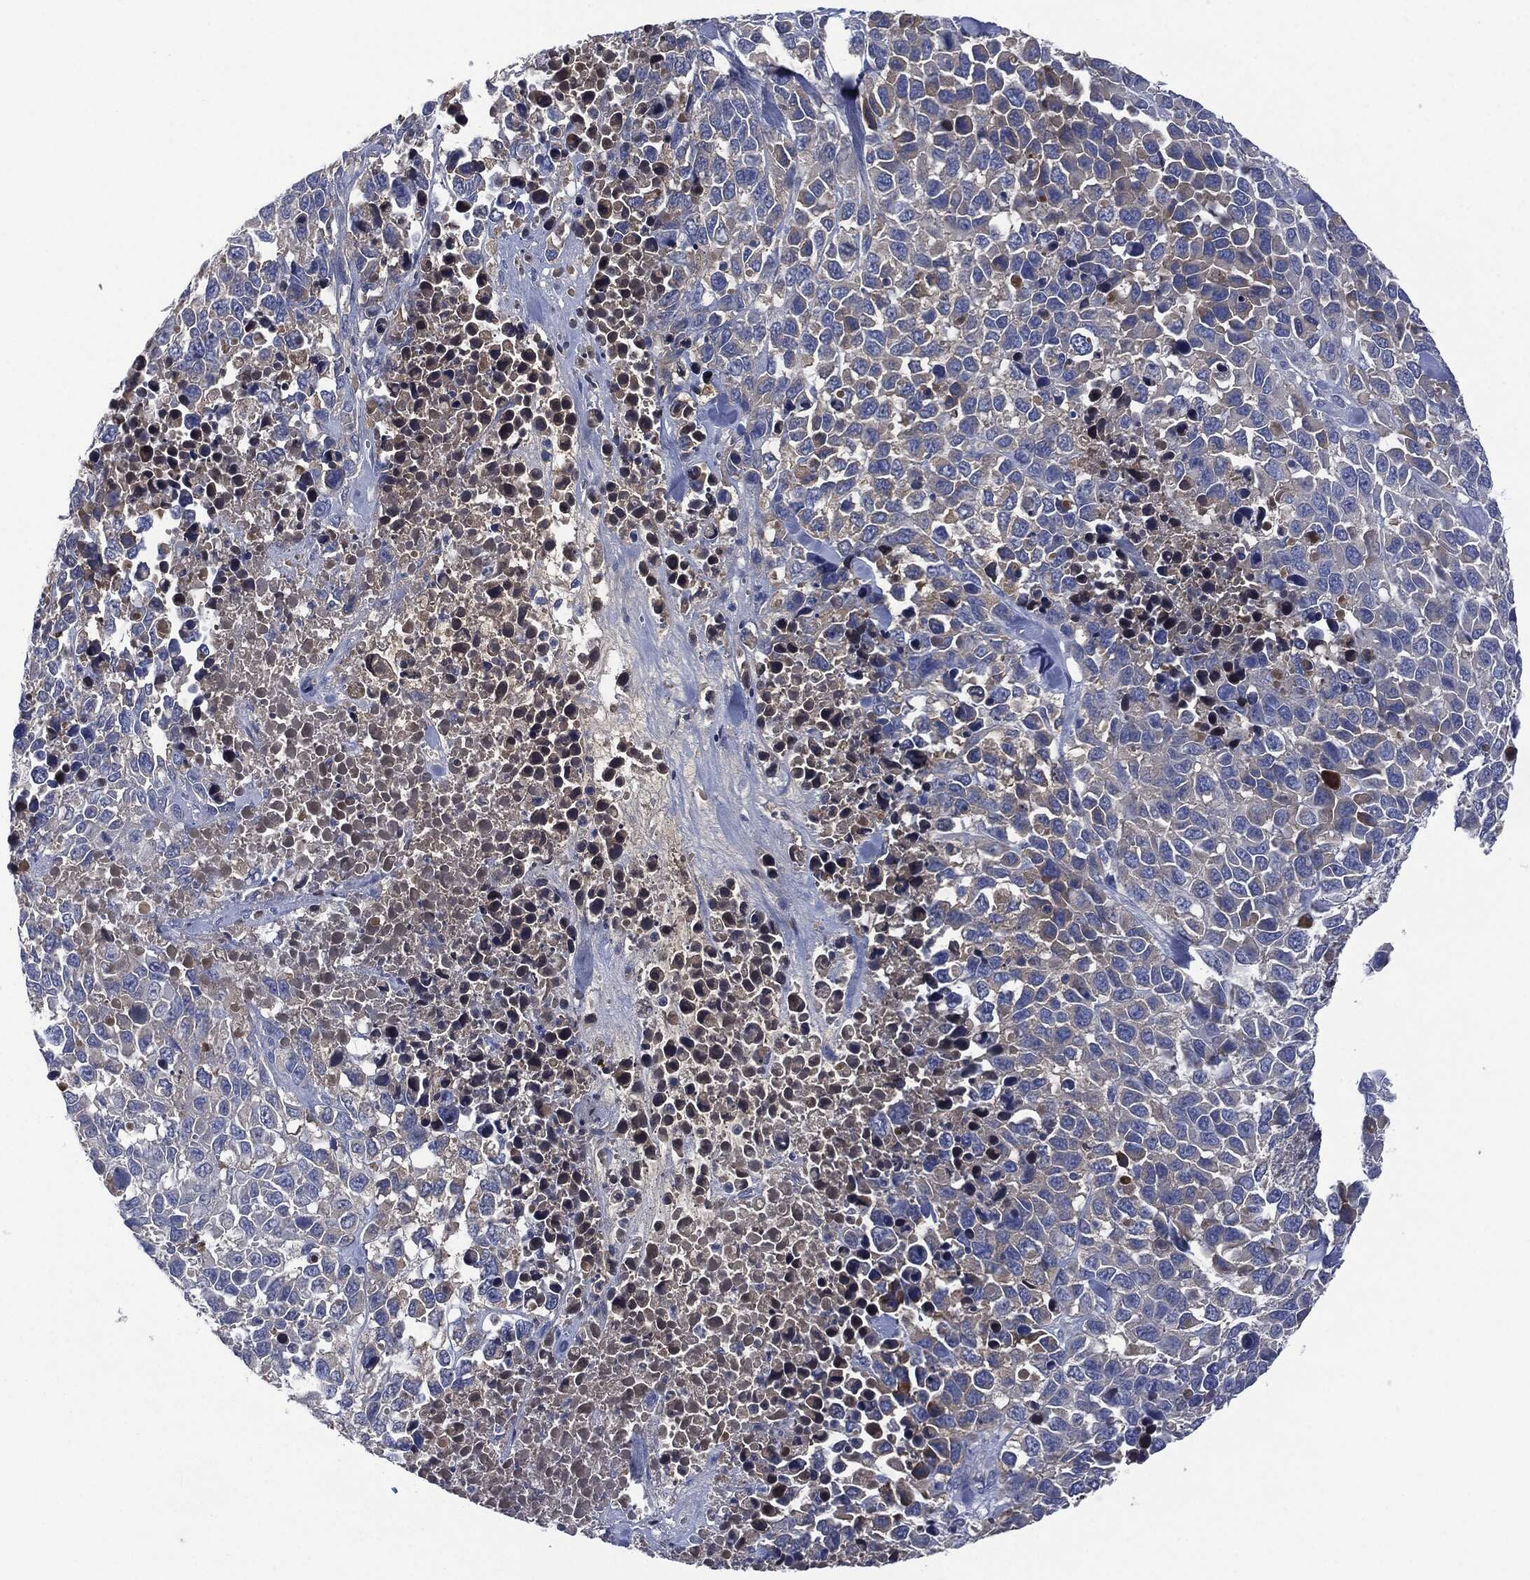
{"staining": {"intensity": "negative", "quantity": "none", "location": "none"}, "tissue": "melanoma", "cell_type": "Tumor cells", "image_type": "cancer", "snomed": [{"axis": "morphology", "description": "Malignant melanoma, Metastatic site"}, {"axis": "topography", "description": "Skin"}], "caption": "Immunohistochemistry micrograph of neoplastic tissue: malignant melanoma (metastatic site) stained with DAB (3,3'-diaminobenzidine) shows no significant protein staining in tumor cells. (DAB (3,3'-diaminobenzidine) immunohistochemistry (IHC) visualized using brightfield microscopy, high magnification).", "gene": "SIGLEC7", "patient": {"sex": "male", "age": 84}}